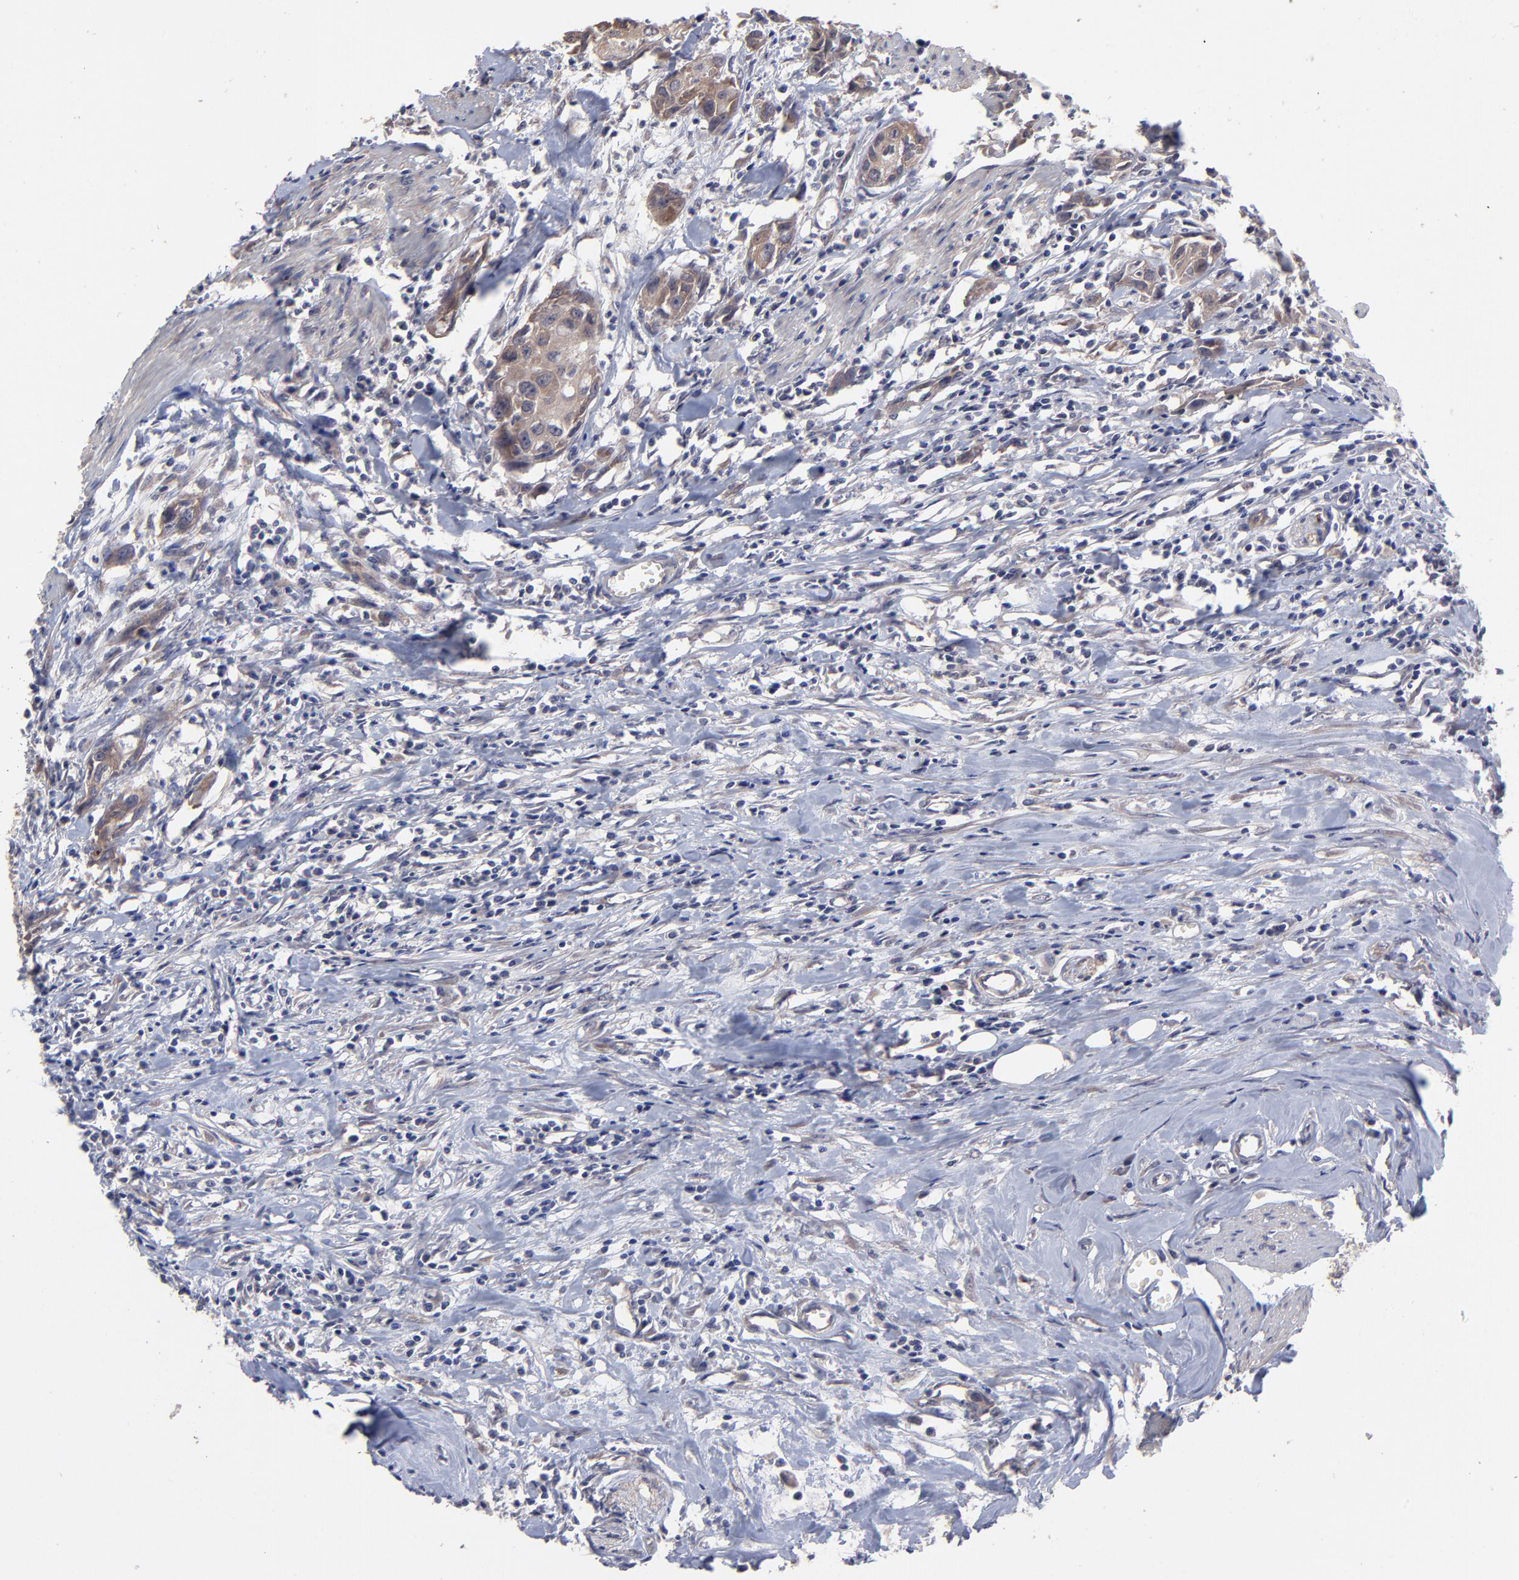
{"staining": {"intensity": "moderate", "quantity": ">75%", "location": "cytoplasmic/membranous"}, "tissue": "urothelial cancer", "cell_type": "Tumor cells", "image_type": "cancer", "snomed": [{"axis": "morphology", "description": "Urothelial carcinoma, High grade"}, {"axis": "topography", "description": "Urinary bladder"}], "caption": "An IHC histopathology image of neoplastic tissue is shown. Protein staining in brown shows moderate cytoplasmic/membranous positivity in urothelial carcinoma (high-grade) within tumor cells.", "gene": "ZNF780B", "patient": {"sex": "male", "age": 54}}